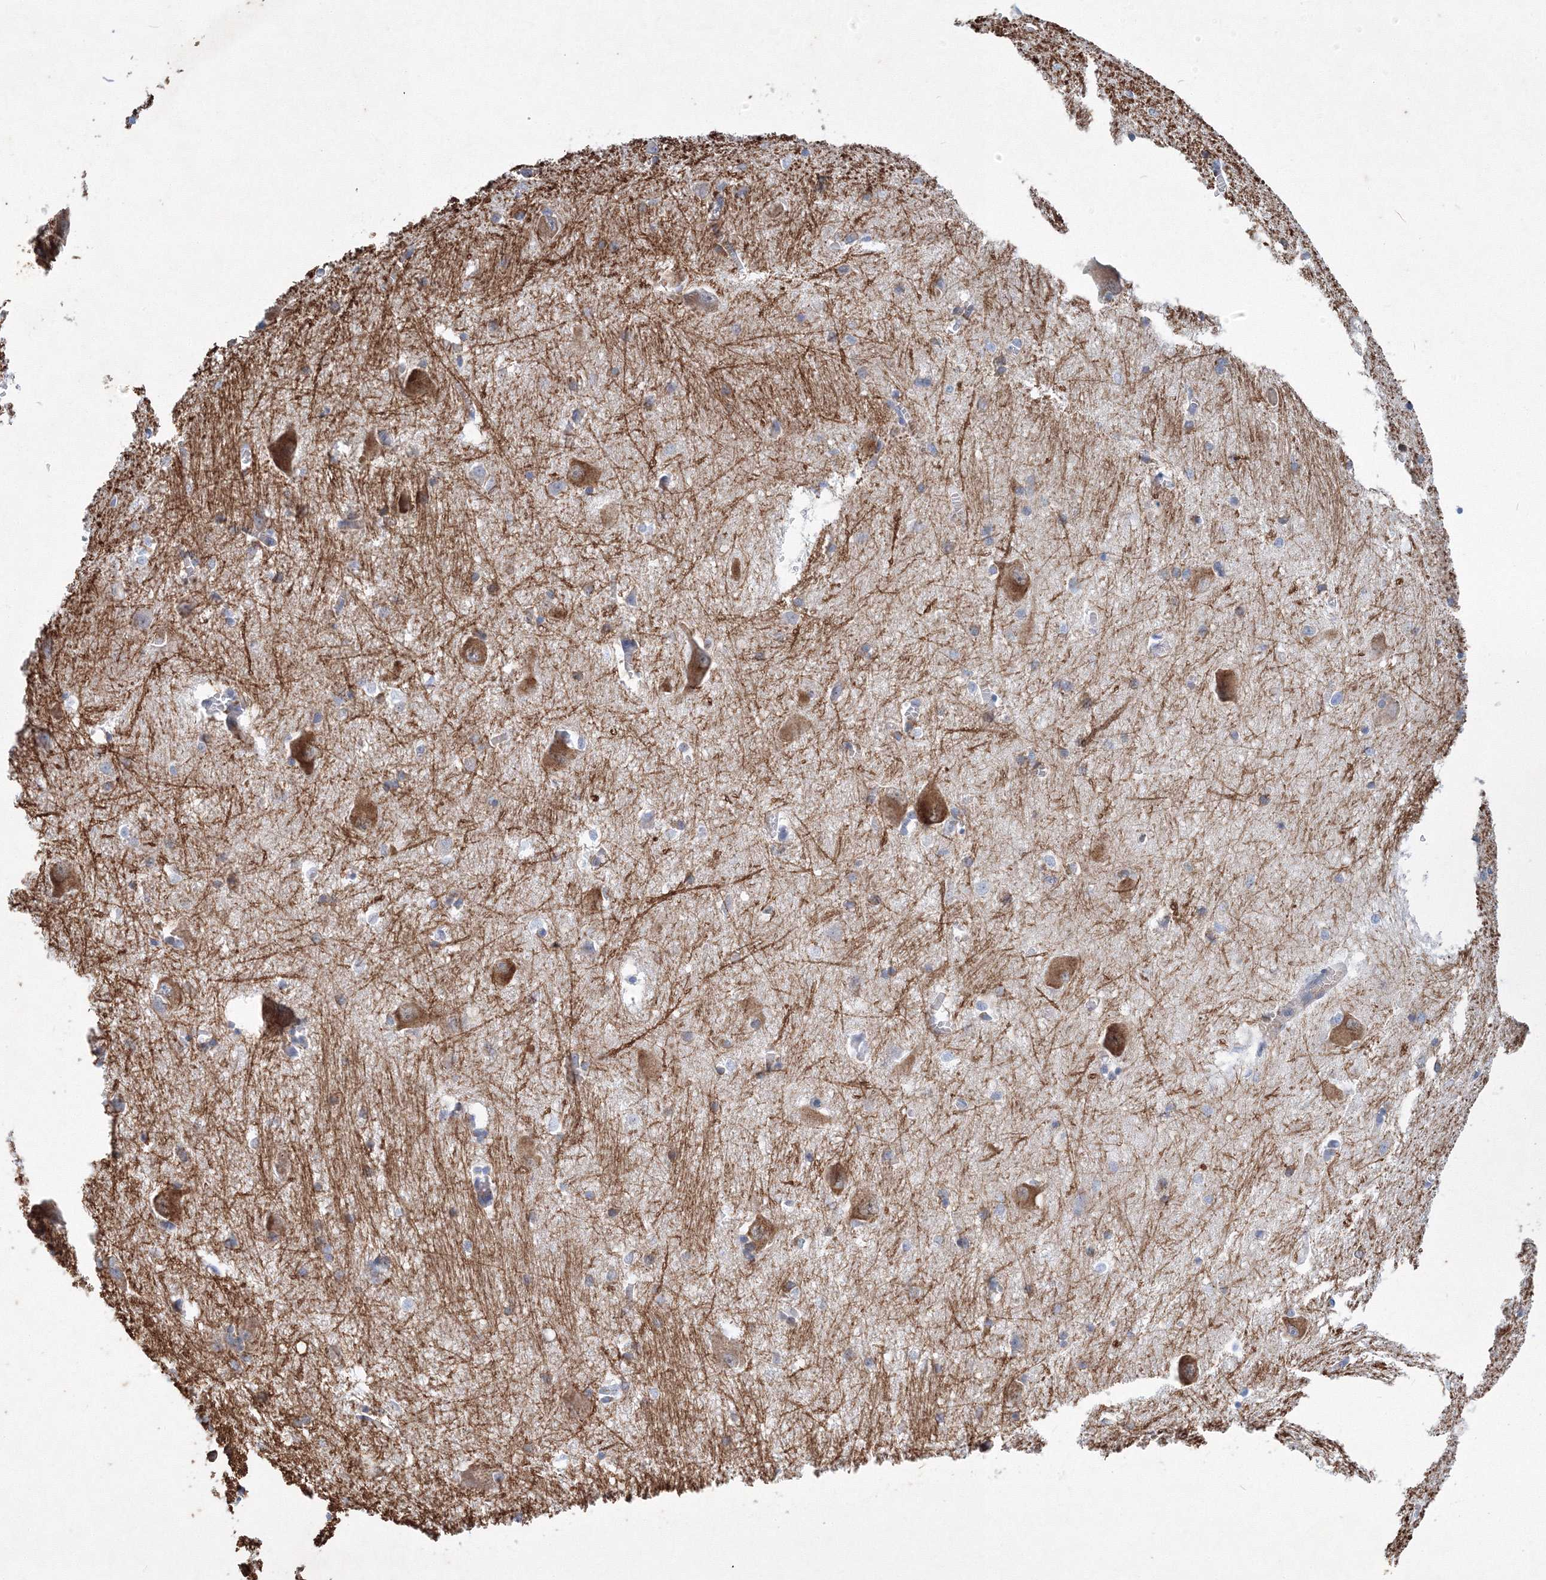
{"staining": {"intensity": "negative", "quantity": "none", "location": "none"}, "tissue": "caudate", "cell_type": "Glial cells", "image_type": "normal", "snomed": [{"axis": "morphology", "description": "Normal tissue, NOS"}, {"axis": "topography", "description": "Lateral ventricle wall"}], "caption": "Glial cells show no significant positivity in normal caudate. (DAB immunohistochemistry (IHC), high magnification).", "gene": "TANC1", "patient": {"sex": "male", "age": 37}}